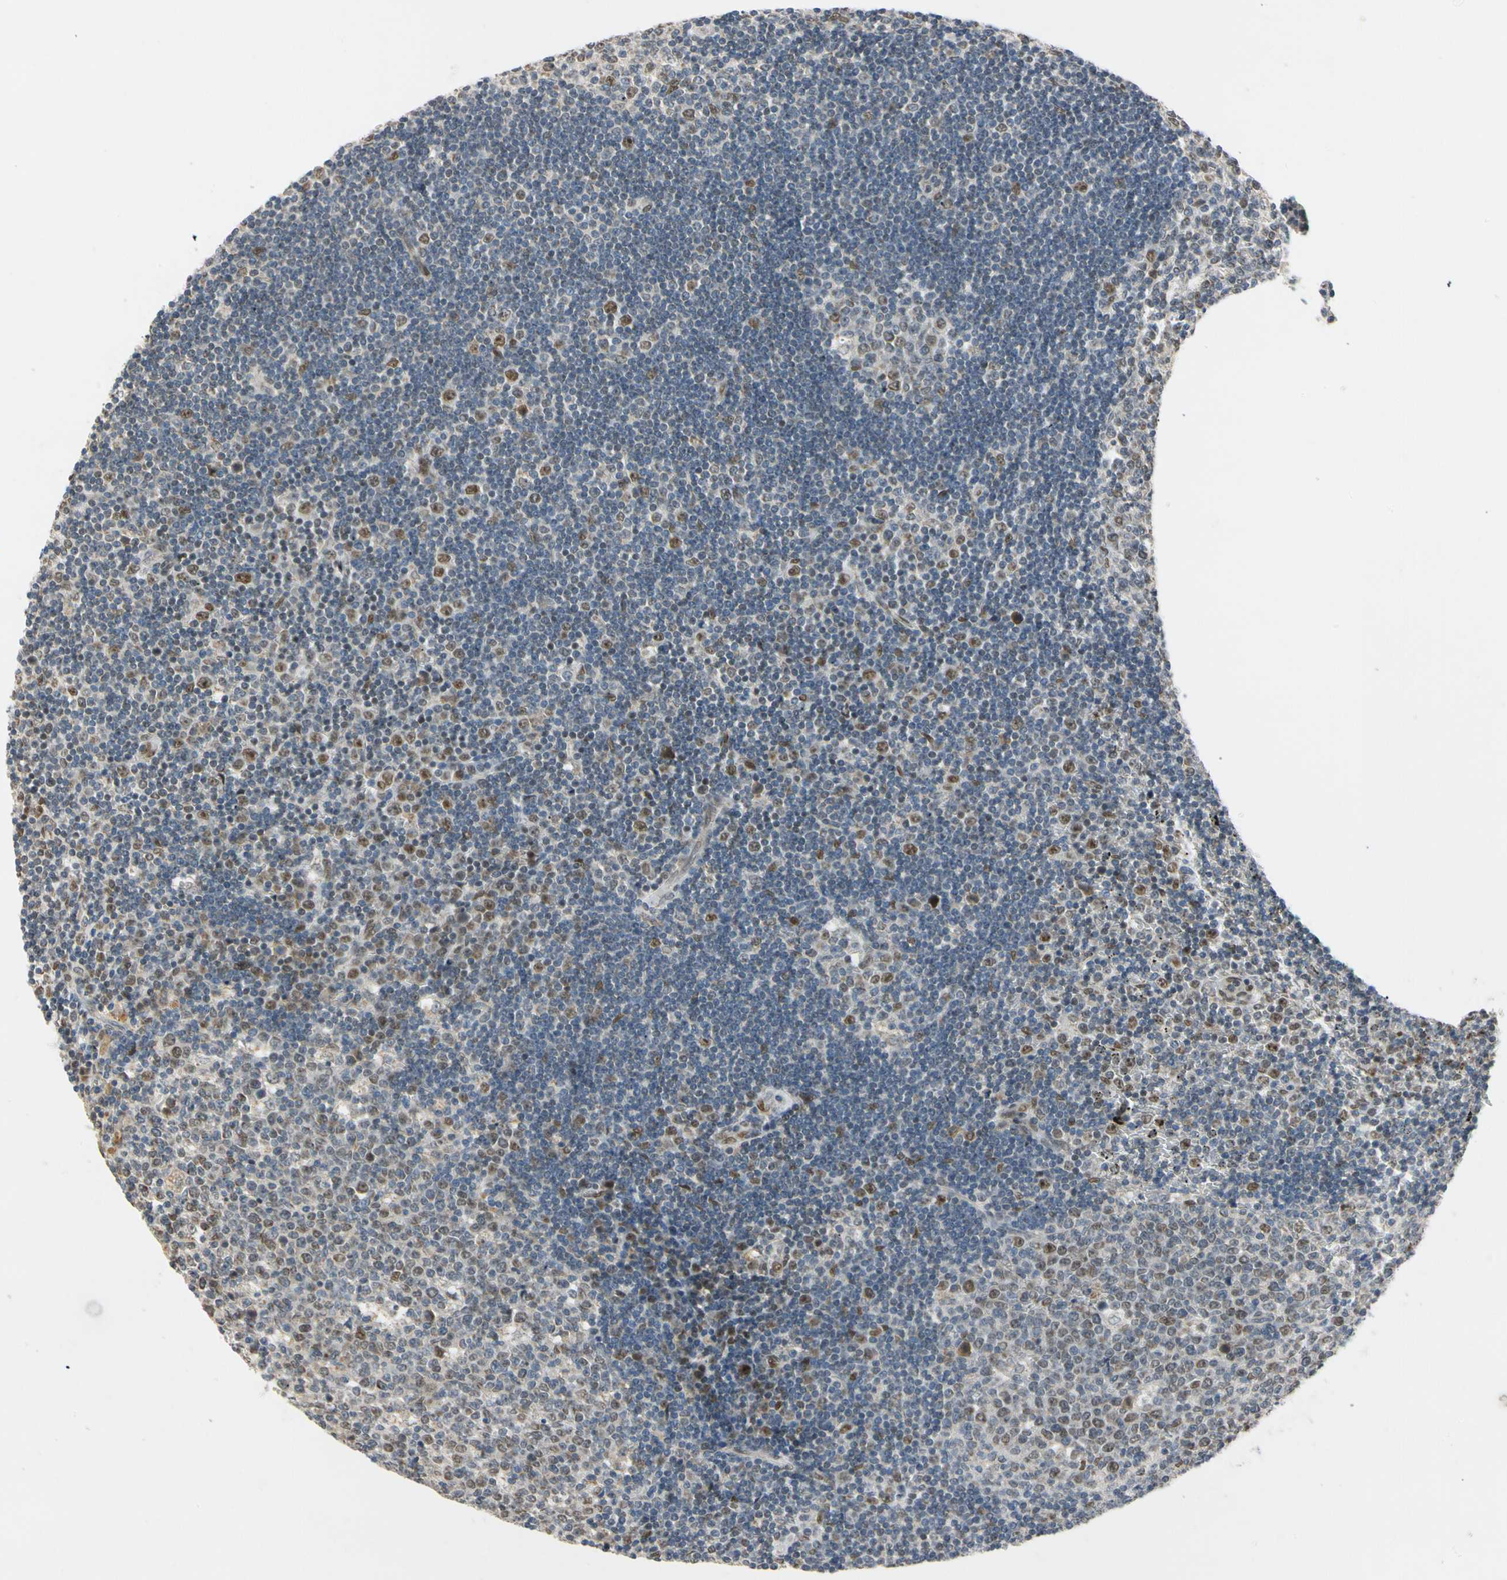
{"staining": {"intensity": "weak", "quantity": "25%-75%", "location": "nuclear"}, "tissue": "lymph node", "cell_type": "Germinal center cells", "image_type": "normal", "snomed": [{"axis": "morphology", "description": "Normal tissue, NOS"}, {"axis": "topography", "description": "Lymph node"}, {"axis": "topography", "description": "Salivary gland"}], "caption": "Immunohistochemical staining of benign lymph node exhibits 25%-75% levels of weak nuclear protein expression in approximately 25%-75% of germinal center cells.", "gene": "RIOX2", "patient": {"sex": "male", "age": 8}}